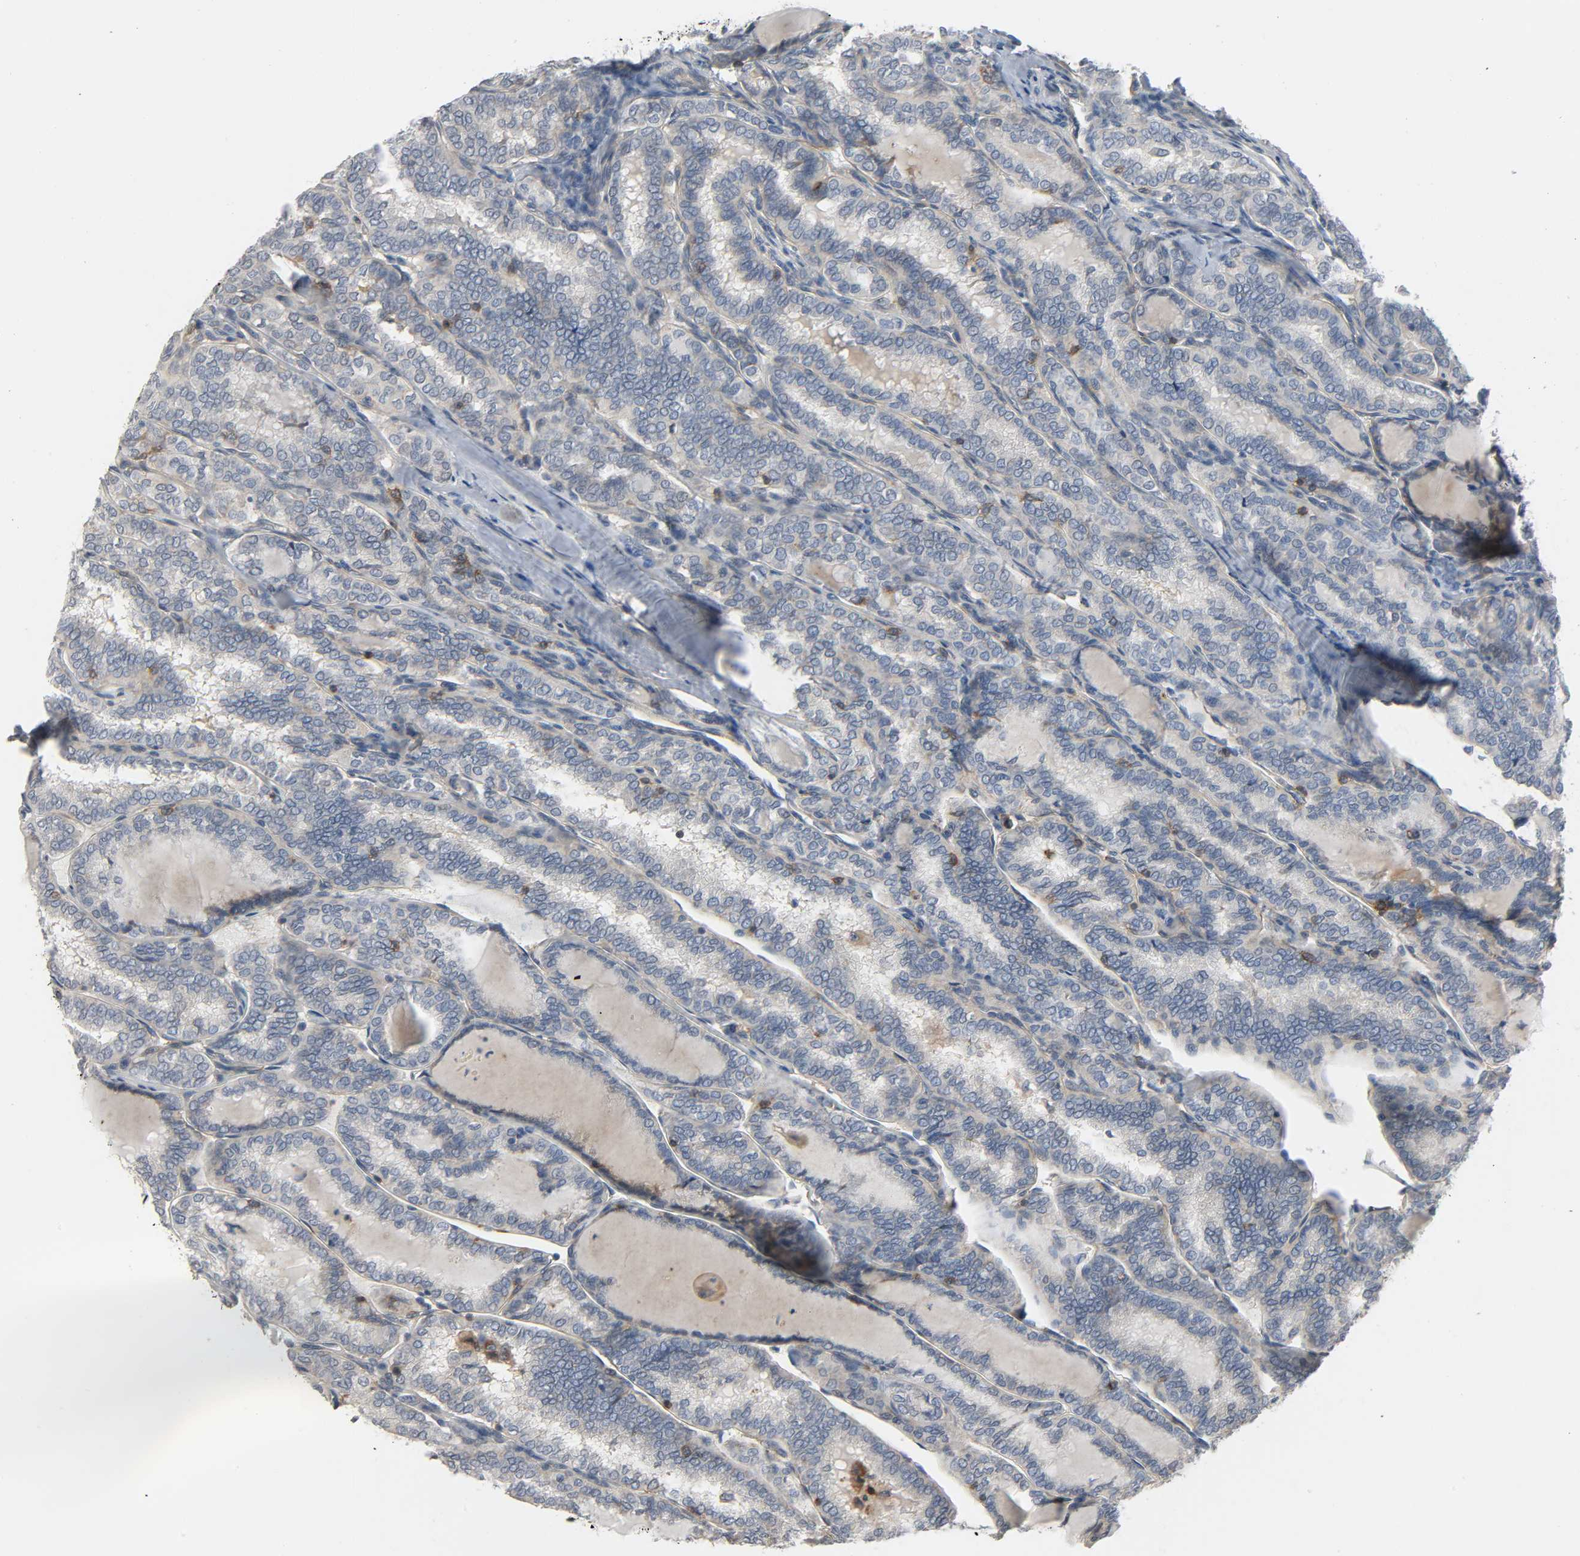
{"staining": {"intensity": "weak", "quantity": "<25%", "location": "cytoplasmic/membranous"}, "tissue": "thyroid cancer", "cell_type": "Tumor cells", "image_type": "cancer", "snomed": [{"axis": "morphology", "description": "Papillary adenocarcinoma, NOS"}, {"axis": "topography", "description": "Thyroid gland"}], "caption": "Thyroid cancer (papillary adenocarcinoma) was stained to show a protein in brown. There is no significant staining in tumor cells. (Immunohistochemistry, brightfield microscopy, high magnification).", "gene": "CD4", "patient": {"sex": "female", "age": 30}}